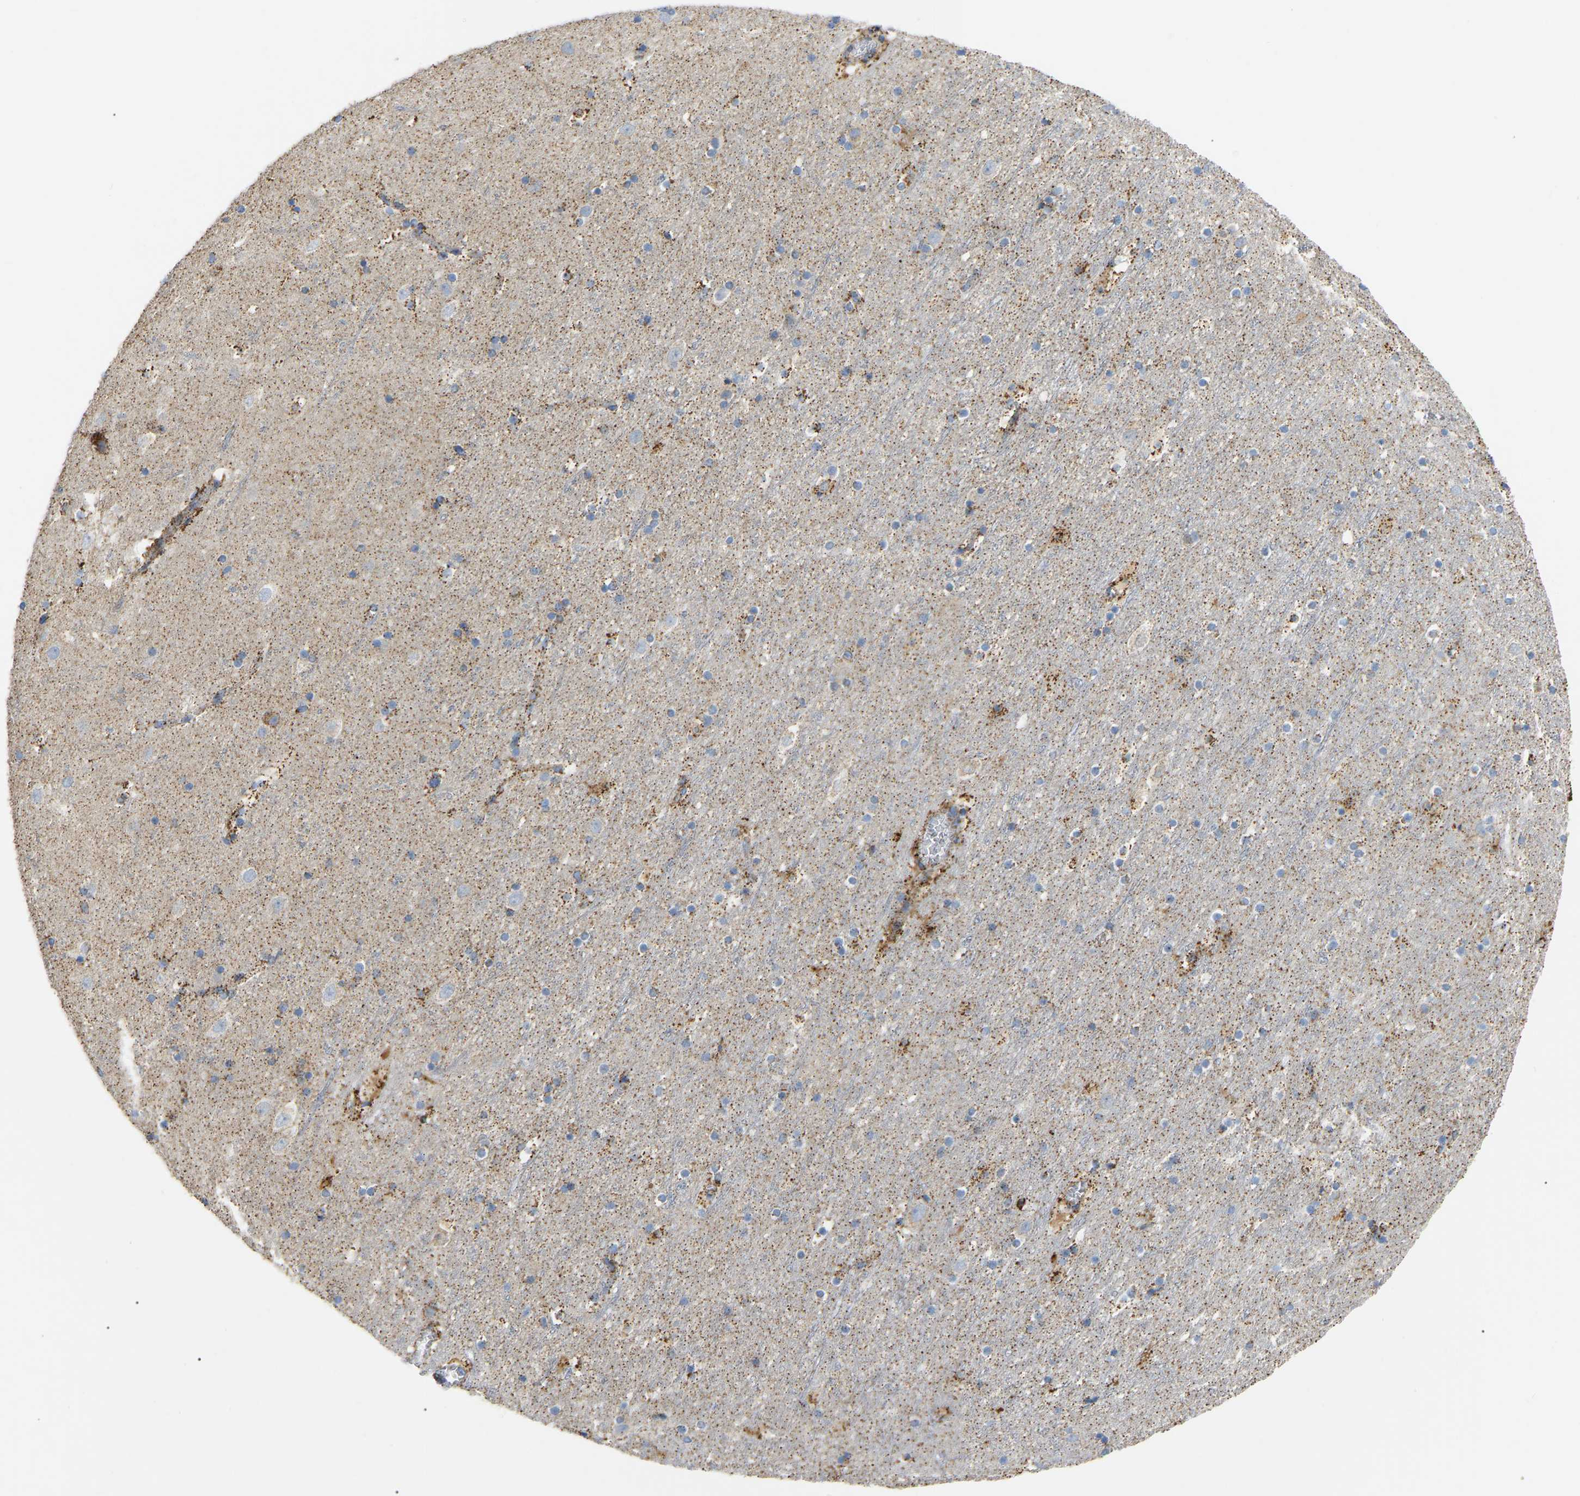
{"staining": {"intensity": "moderate", "quantity": ">75%", "location": "cytoplasmic/membranous"}, "tissue": "cerebral cortex", "cell_type": "Endothelial cells", "image_type": "normal", "snomed": [{"axis": "morphology", "description": "Normal tissue, NOS"}, {"axis": "topography", "description": "Cerebral cortex"}], "caption": "Moderate cytoplasmic/membranous expression is appreciated in about >75% of endothelial cells in normal cerebral cortex. (brown staining indicates protein expression, while blue staining denotes nuclei).", "gene": "HIBADH", "patient": {"sex": "male", "age": 45}}